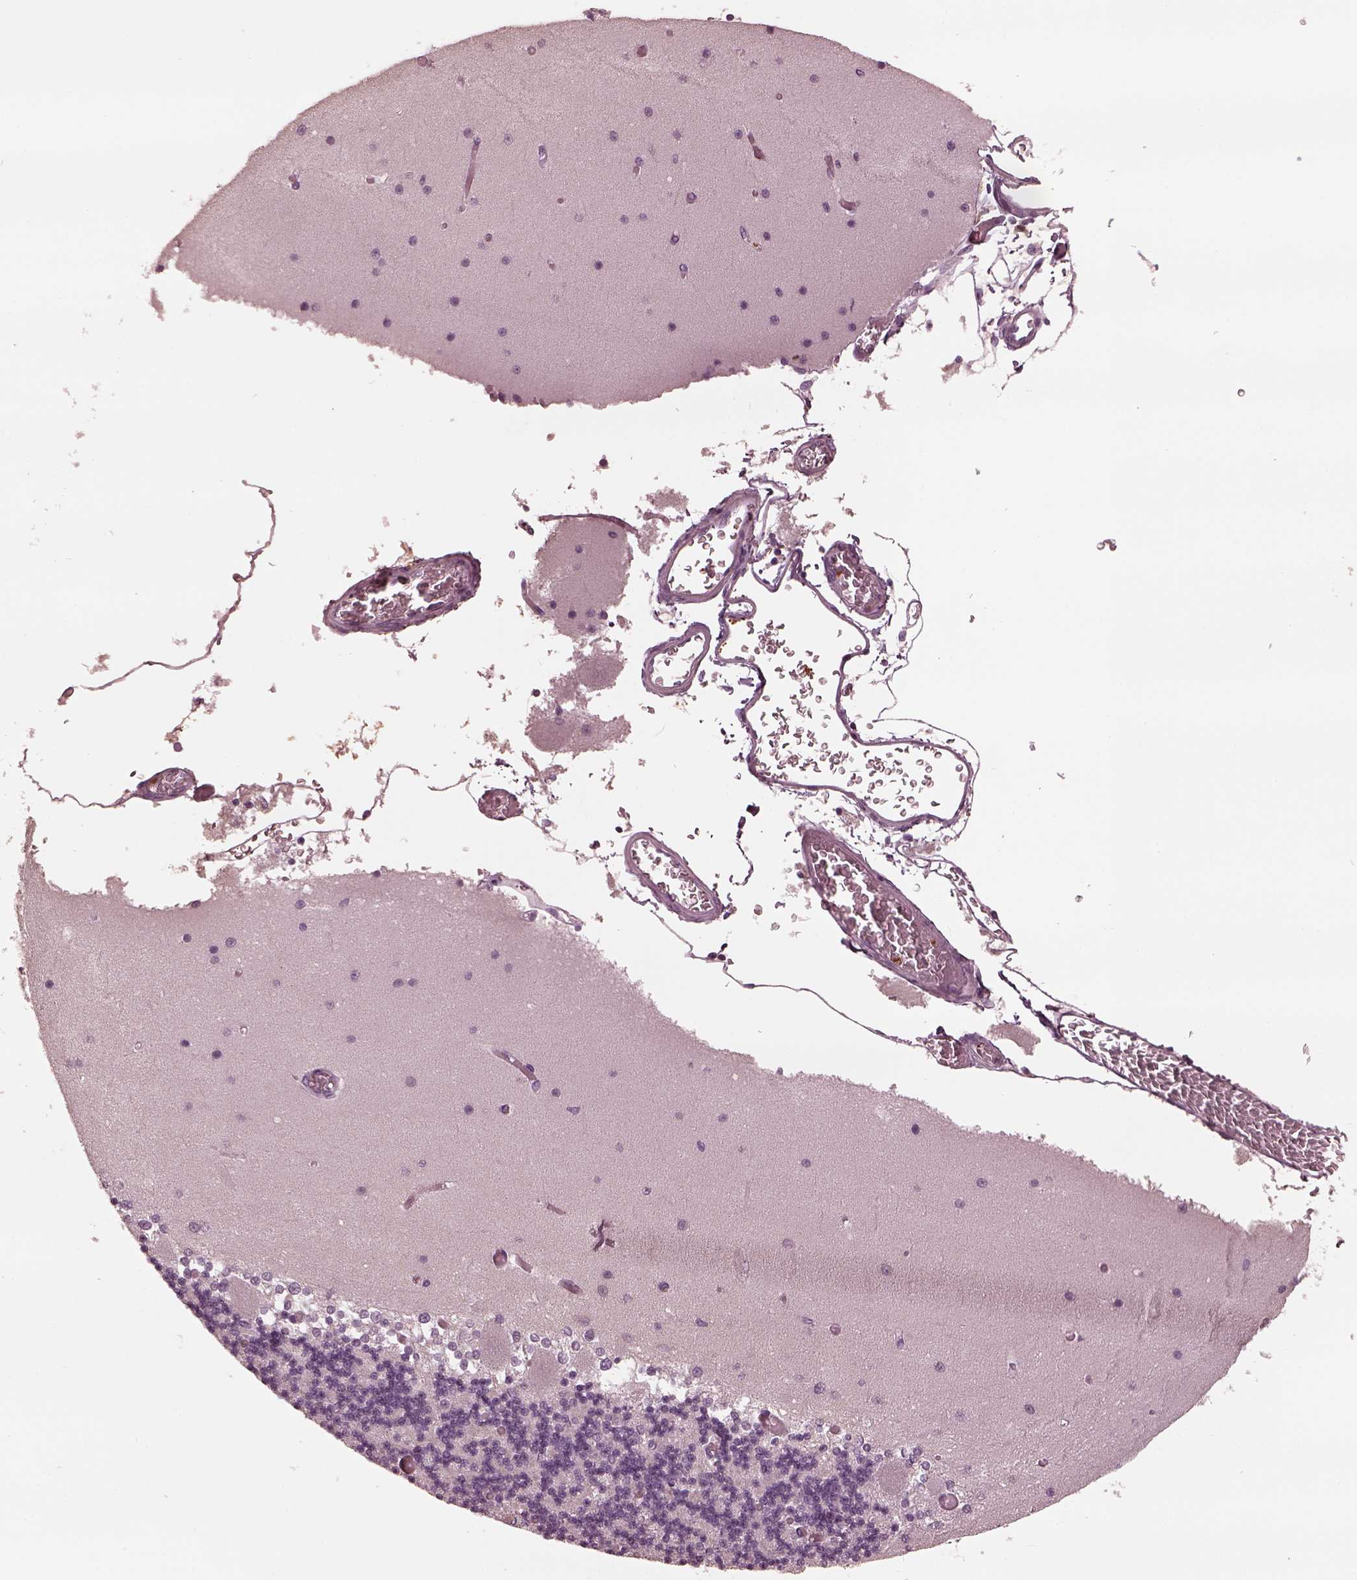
{"staining": {"intensity": "negative", "quantity": "none", "location": "none"}, "tissue": "cerebellum", "cell_type": "Cells in granular layer", "image_type": "normal", "snomed": [{"axis": "morphology", "description": "Normal tissue, NOS"}, {"axis": "topography", "description": "Cerebellum"}], "caption": "The immunohistochemistry (IHC) histopathology image has no significant staining in cells in granular layer of cerebellum.", "gene": "PSTPIP2", "patient": {"sex": "female", "age": 28}}